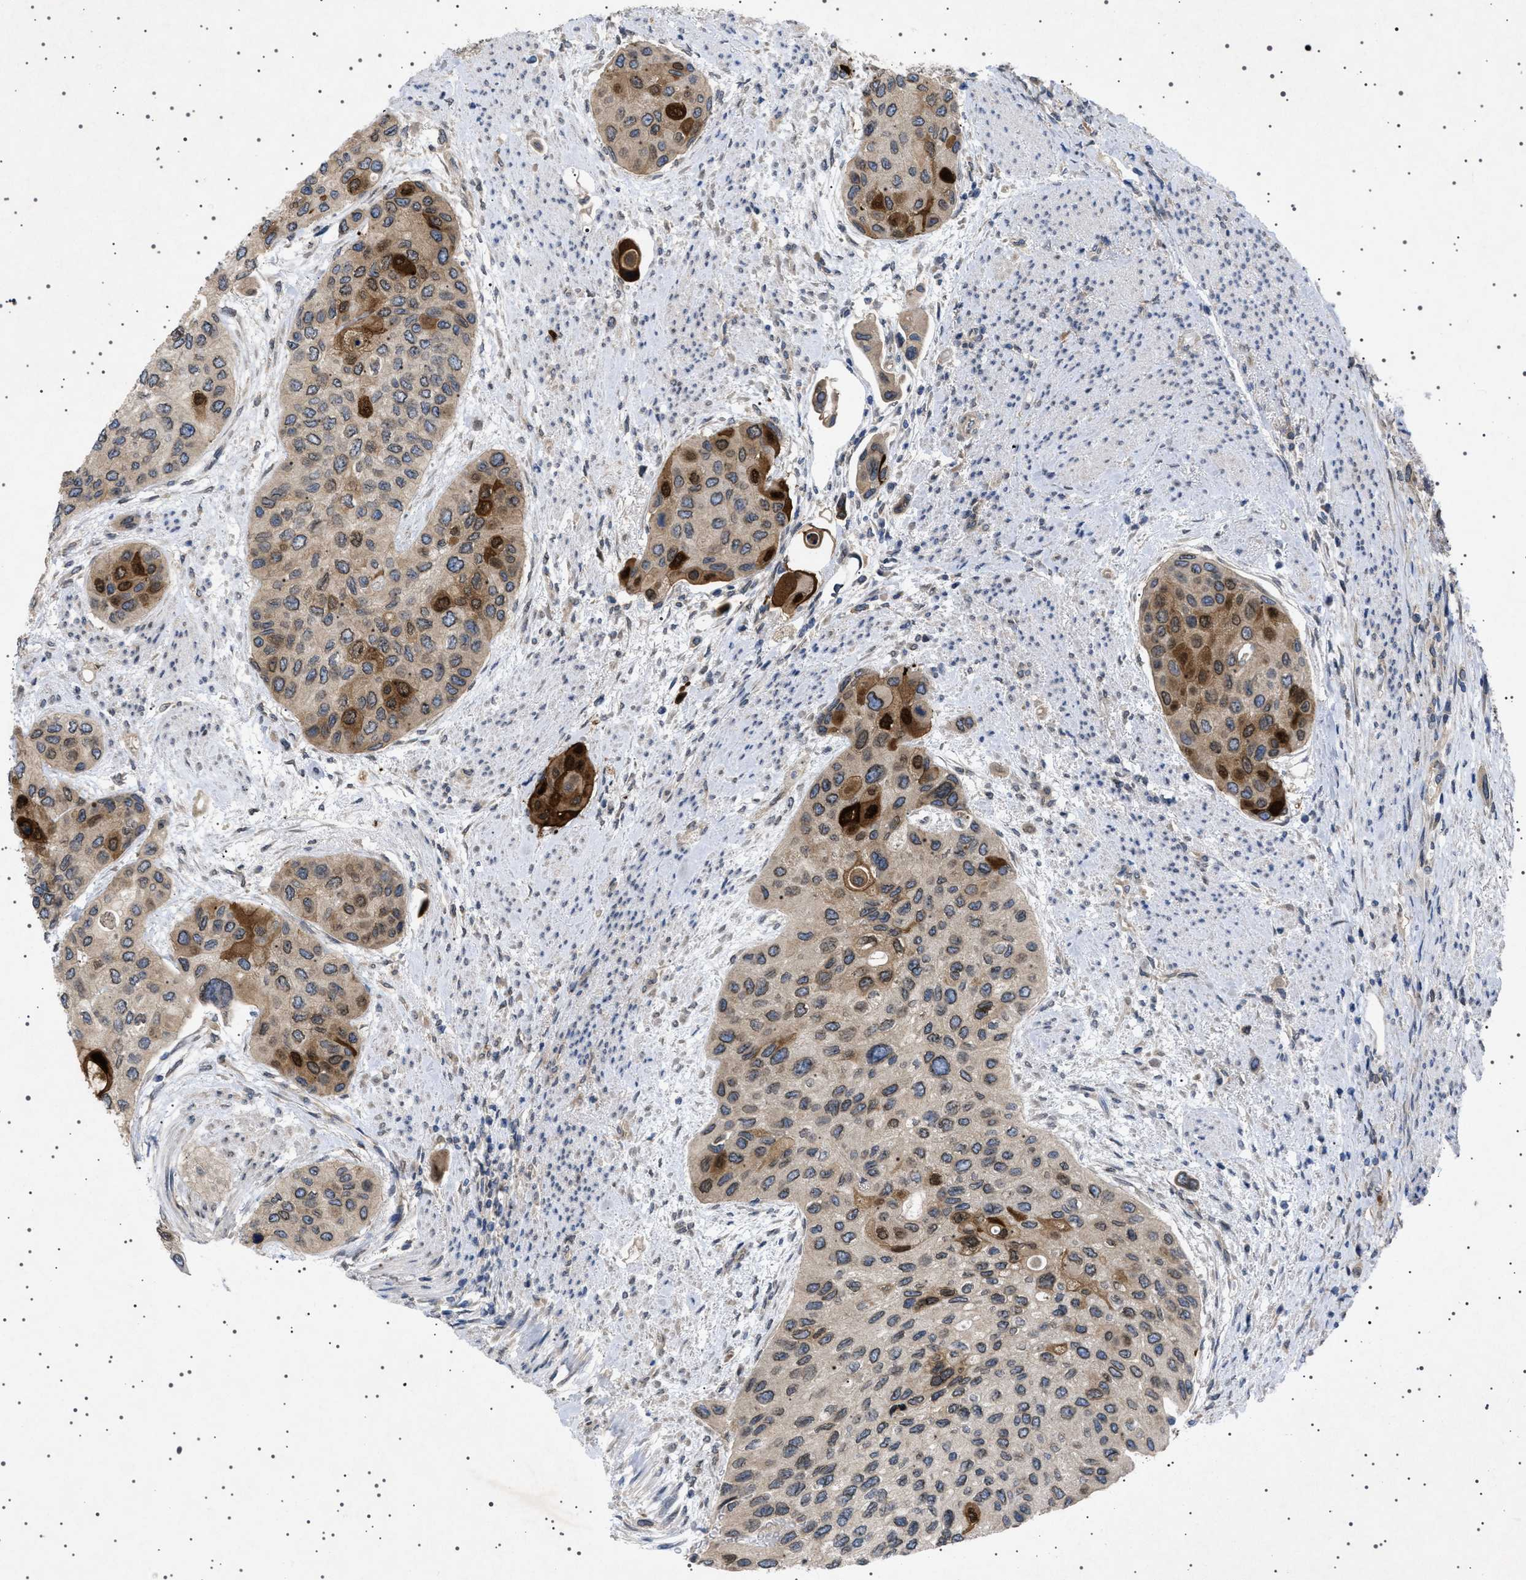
{"staining": {"intensity": "strong", "quantity": "25%-75%", "location": "cytoplasmic/membranous,nuclear"}, "tissue": "urothelial cancer", "cell_type": "Tumor cells", "image_type": "cancer", "snomed": [{"axis": "morphology", "description": "Urothelial carcinoma, High grade"}, {"axis": "topography", "description": "Urinary bladder"}], "caption": "Protein staining of urothelial carcinoma (high-grade) tissue displays strong cytoplasmic/membranous and nuclear expression in approximately 25%-75% of tumor cells.", "gene": "NUP93", "patient": {"sex": "female", "age": 56}}